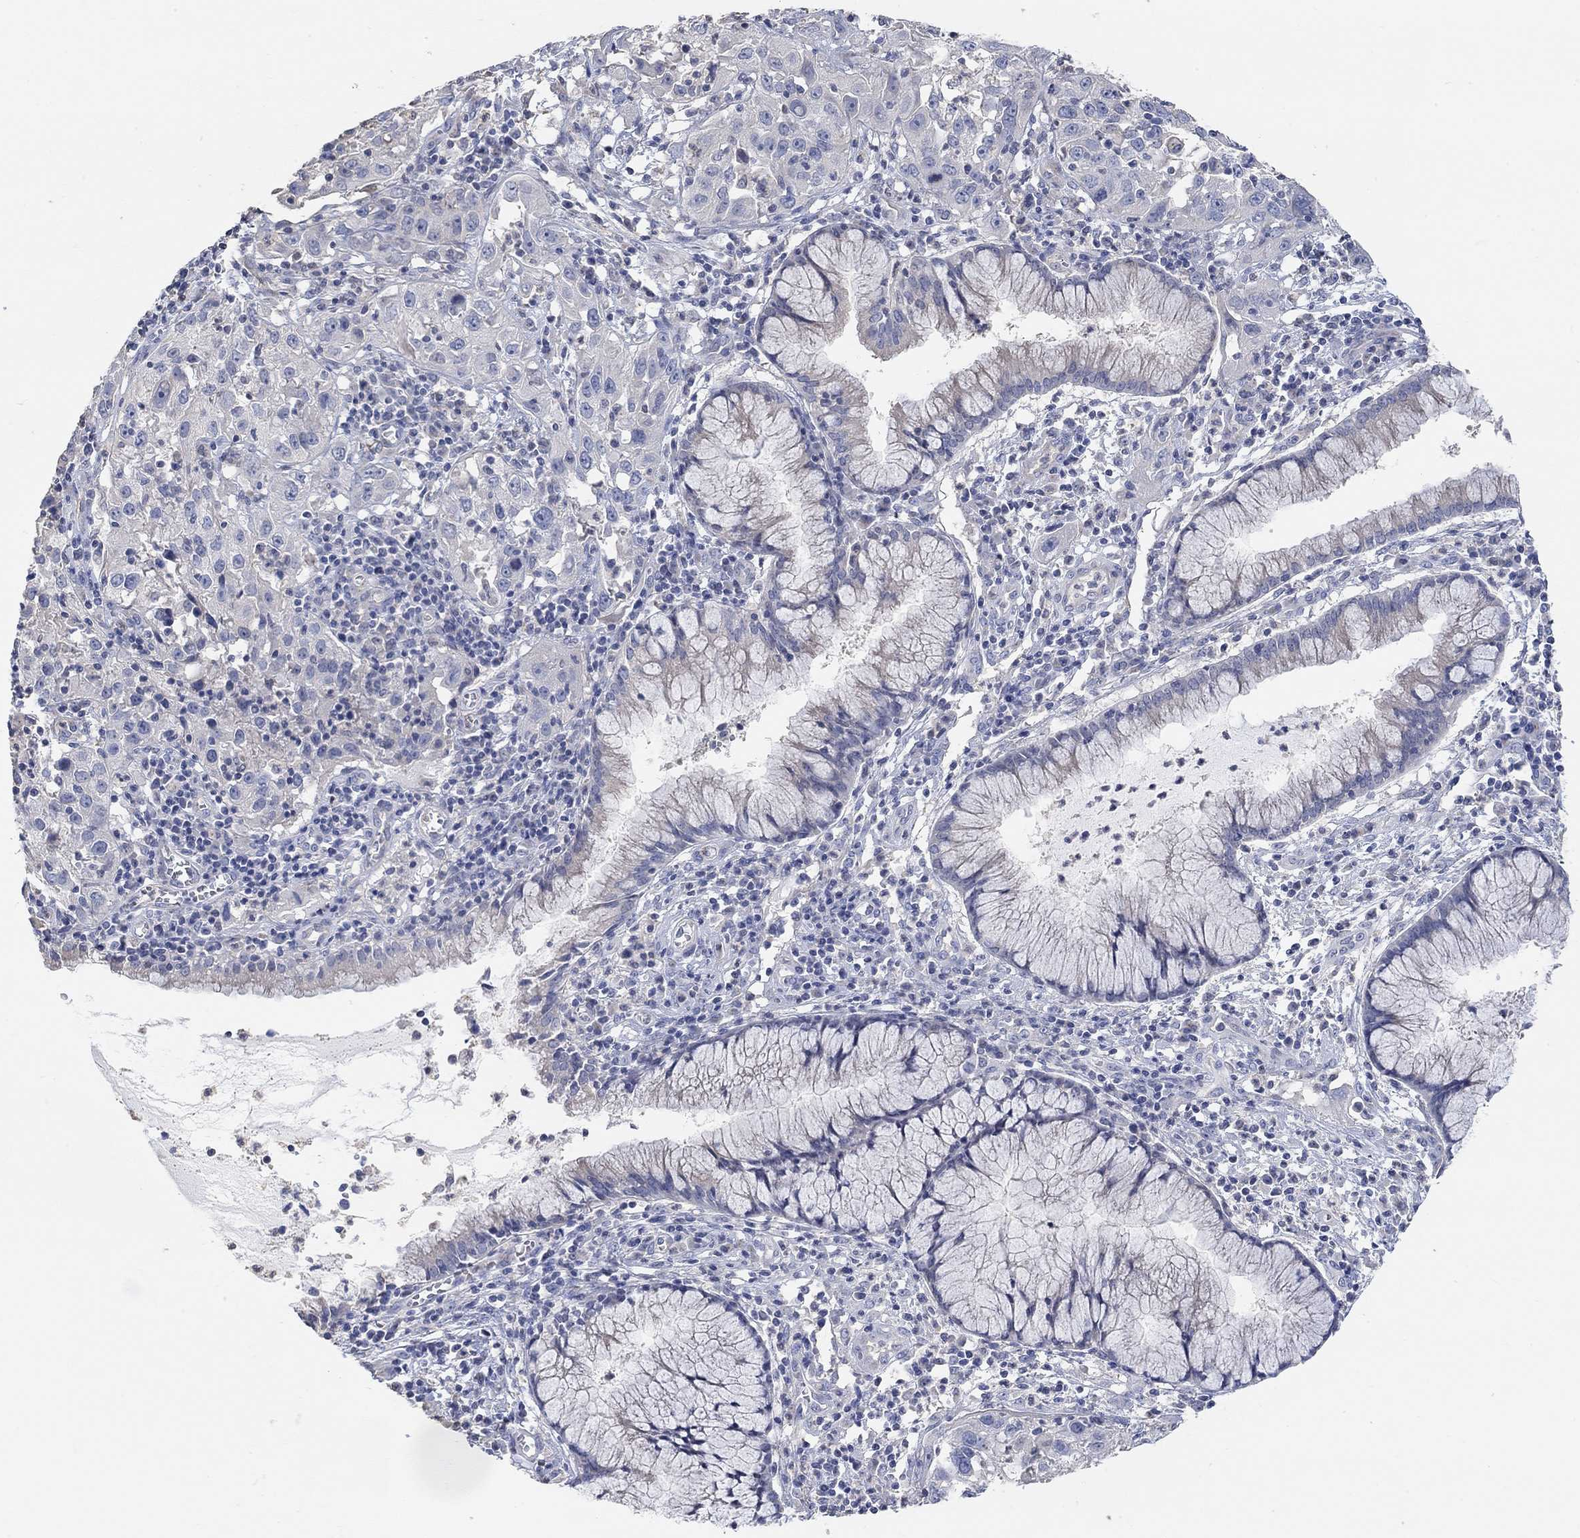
{"staining": {"intensity": "weak", "quantity": "<25%", "location": "cytoplasmic/membranous"}, "tissue": "cervical cancer", "cell_type": "Tumor cells", "image_type": "cancer", "snomed": [{"axis": "morphology", "description": "Squamous cell carcinoma, NOS"}, {"axis": "topography", "description": "Cervix"}], "caption": "High magnification brightfield microscopy of squamous cell carcinoma (cervical) stained with DAB (3,3'-diaminobenzidine) (brown) and counterstained with hematoxylin (blue): tumor cells show no significant staining.", "gene": "NLRP14", "patient": {"sex": "female", "age": 32}}